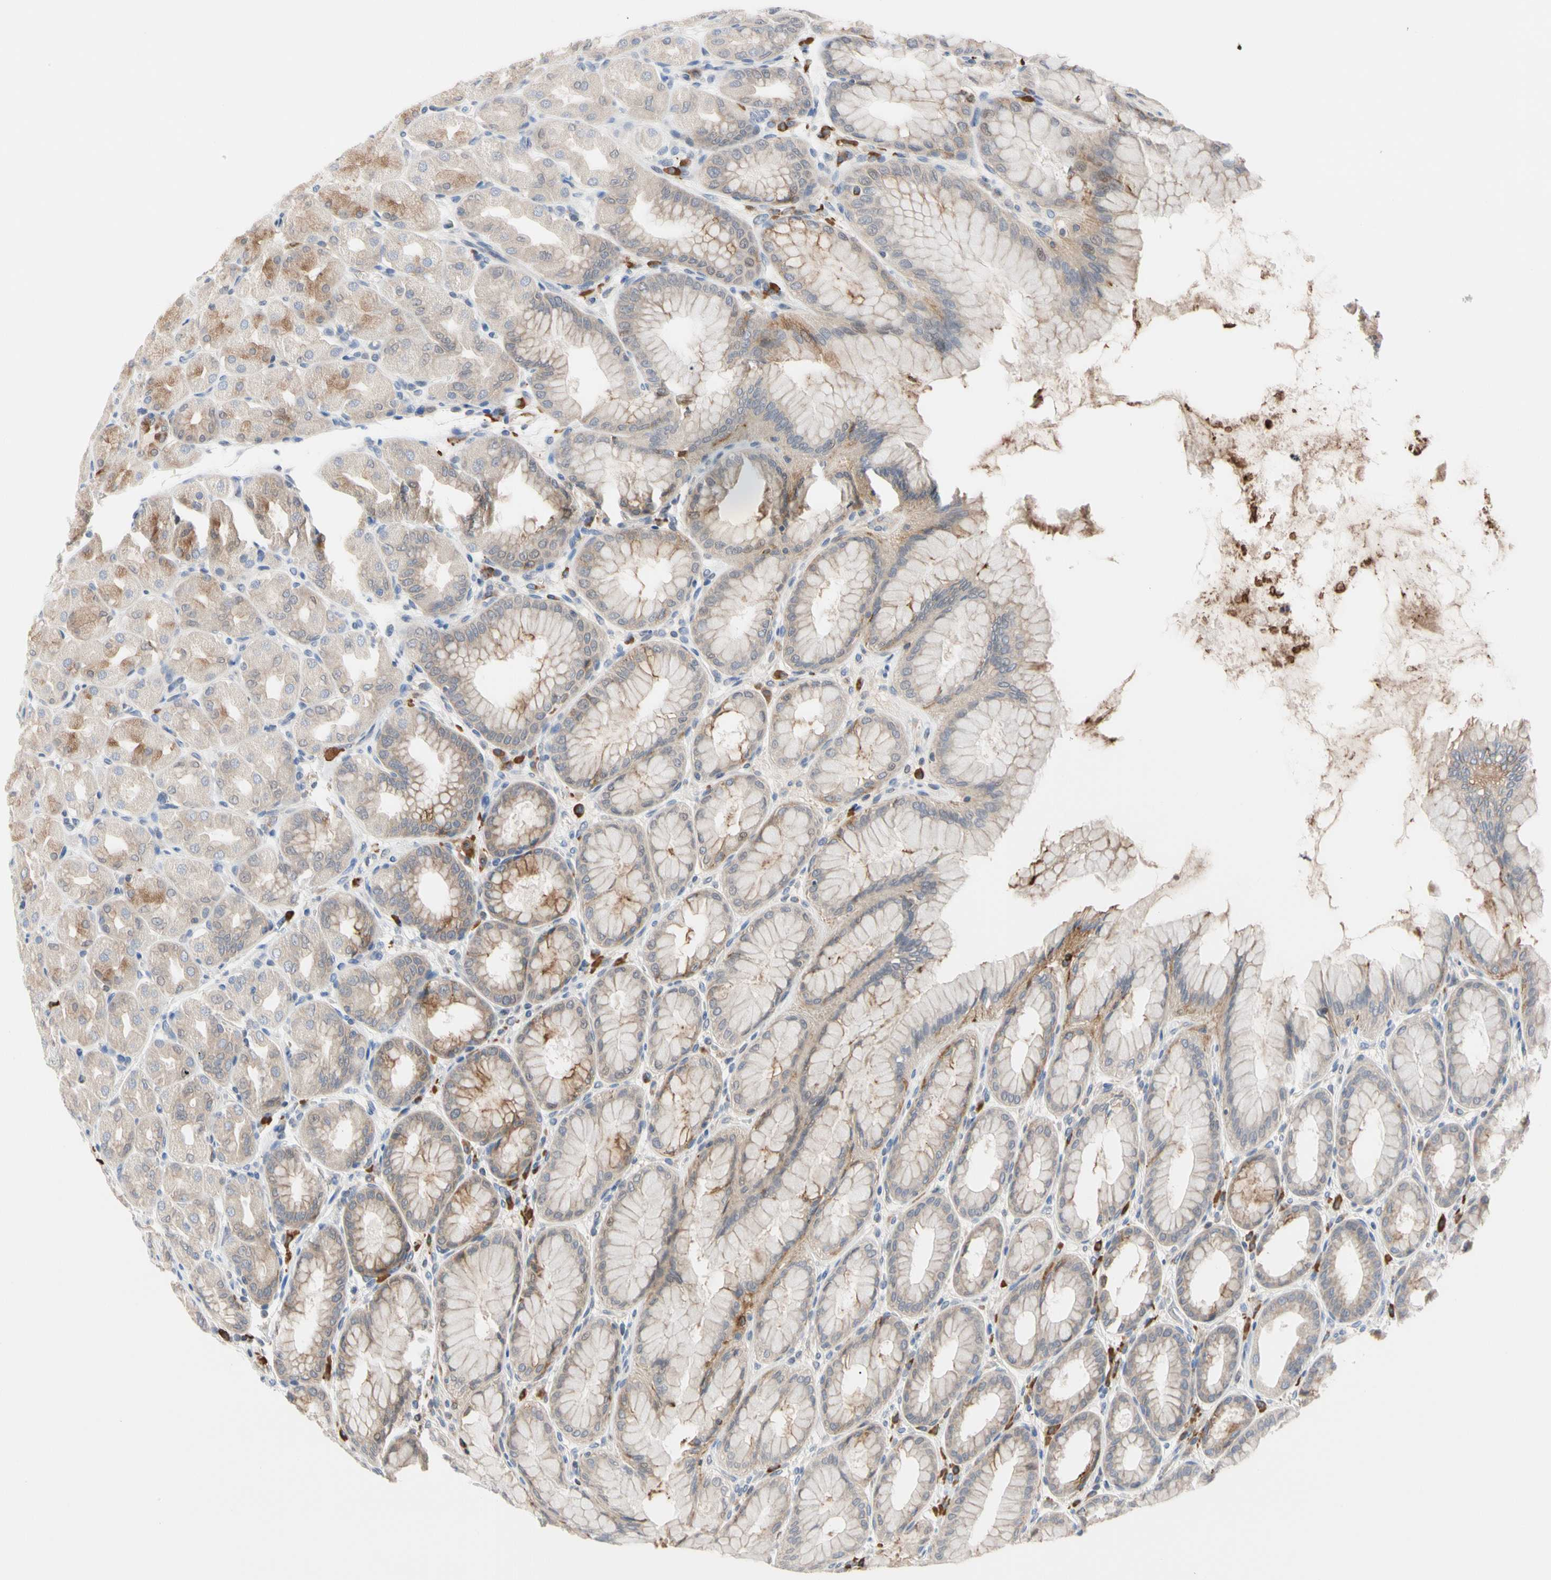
{"staining": {"intensity": "moderate", "quantity": "25%-75%", "location": "cytoplasmic/membranous"}, "tissue": "stomach", "cell_type": "Glandular cells", "image_type": "normal", "snomed": [{"axis": "morphology", "description": "Normal tissue, NOS"}, {"axis": "topography", "description": "Stomach, upper"}], "caption": "Moderate cytoplasmic/membranous positivity for a protein is identified in approximately 25%-75% of glandular cells of unremarkable stomach using IHC.", "gene": "MCL1", "patient": {"sex": "female", "age": 56}}